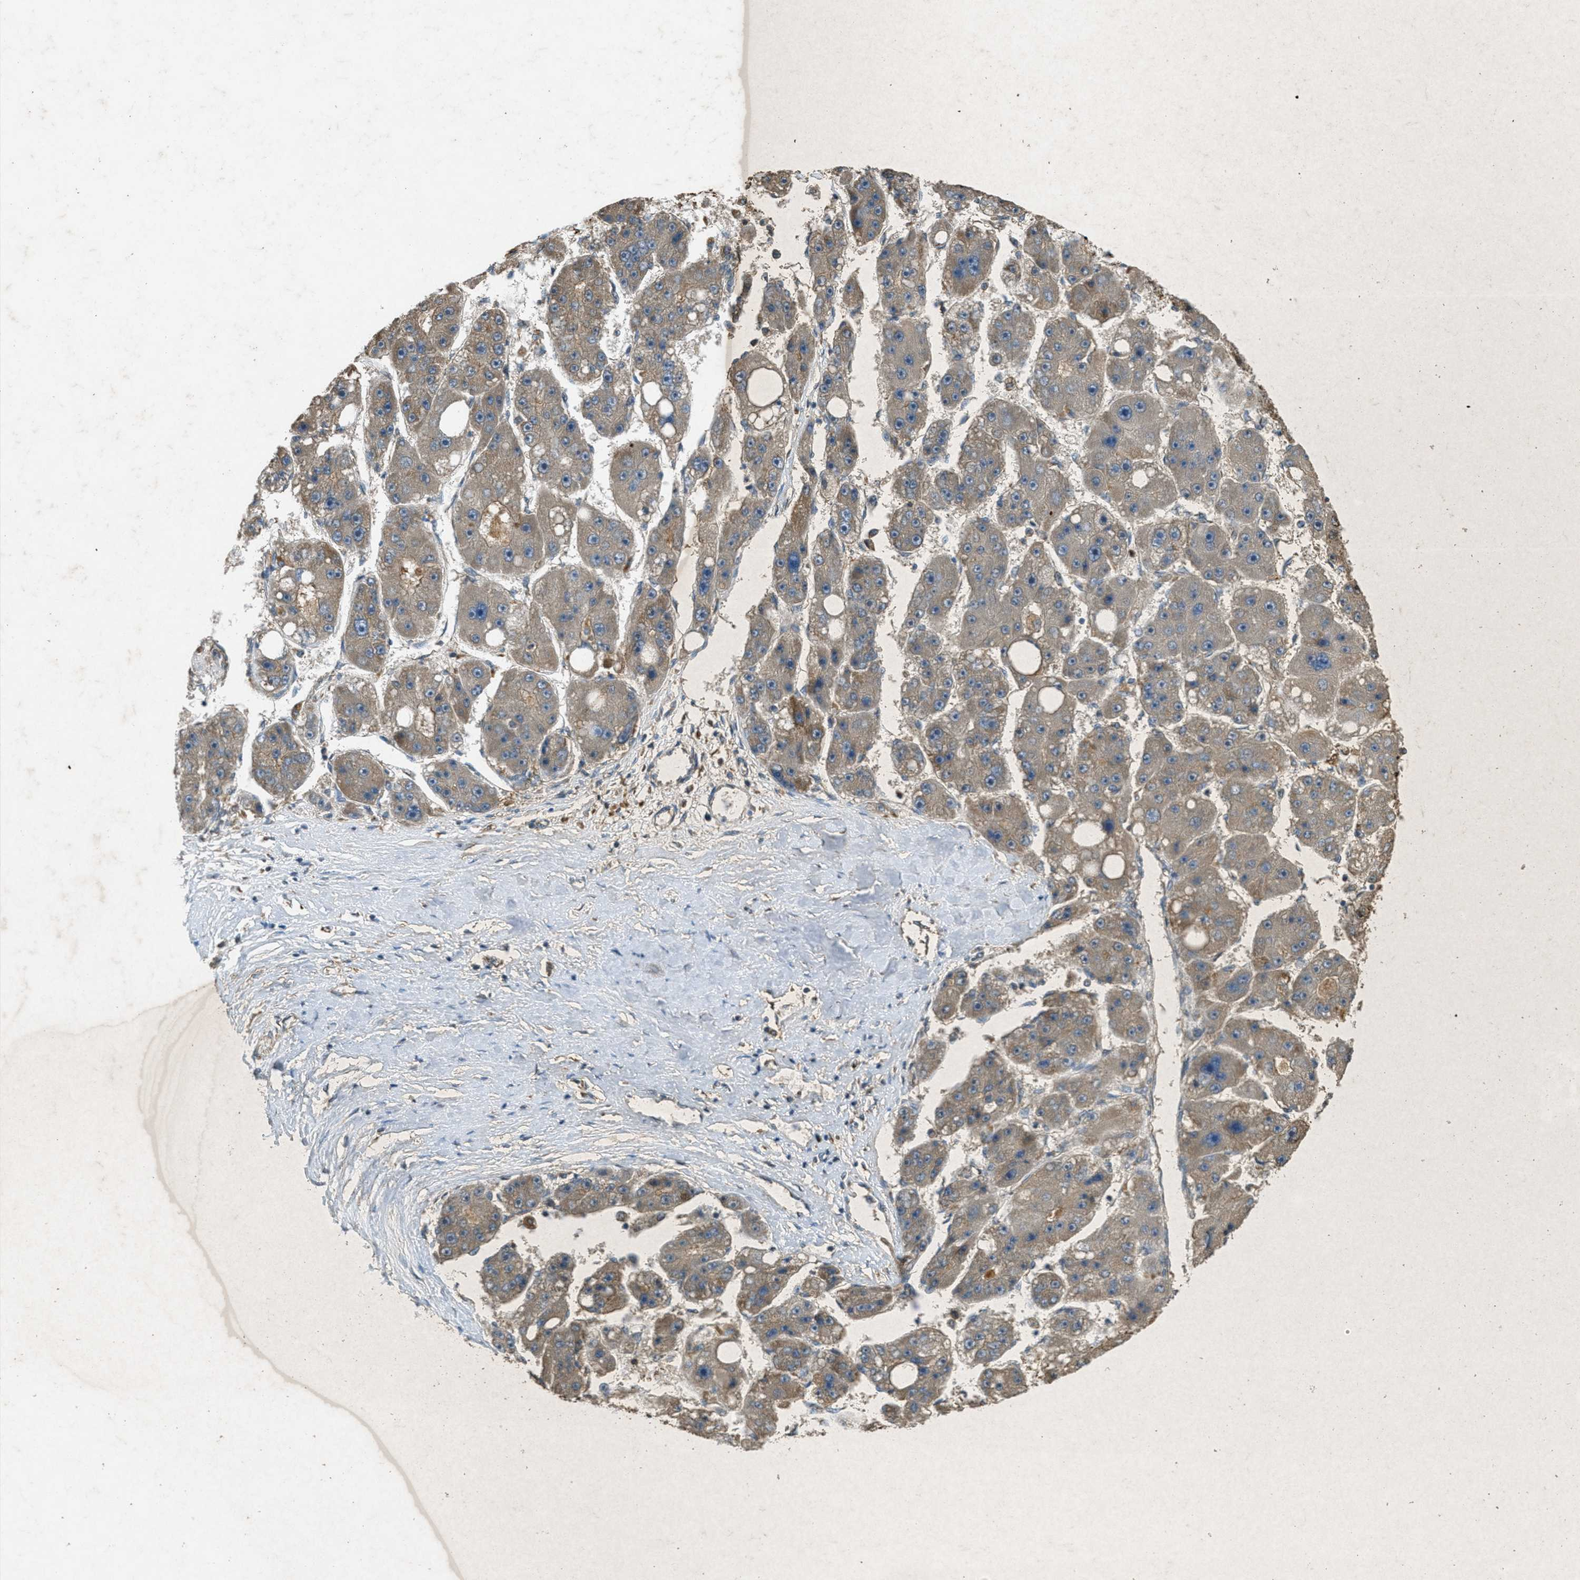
{"staining": {"intensity": "weak", "quantity": ">75%", "location": "cytoplasmic/membranous"}, "tissue": "liver cancer", "cell_type": "Tumor cells", "image_type": "cancer", "snomed": [{"axis": "morphology", "description": "Carcinoma, Hepatocellular, NOS"}, {"axis": "topography", "description": "Liver"}], "caption": "DAB (3,3'-diaminobenzidine) immunohistochemical staining of hepatocellular carcinoma (liver) shows weak cytoplasmic/membranous protein staining in about >75% of tumor cells.", "gene": "PPP1R15A", "patient": {"sex": "female", "age": 61}}